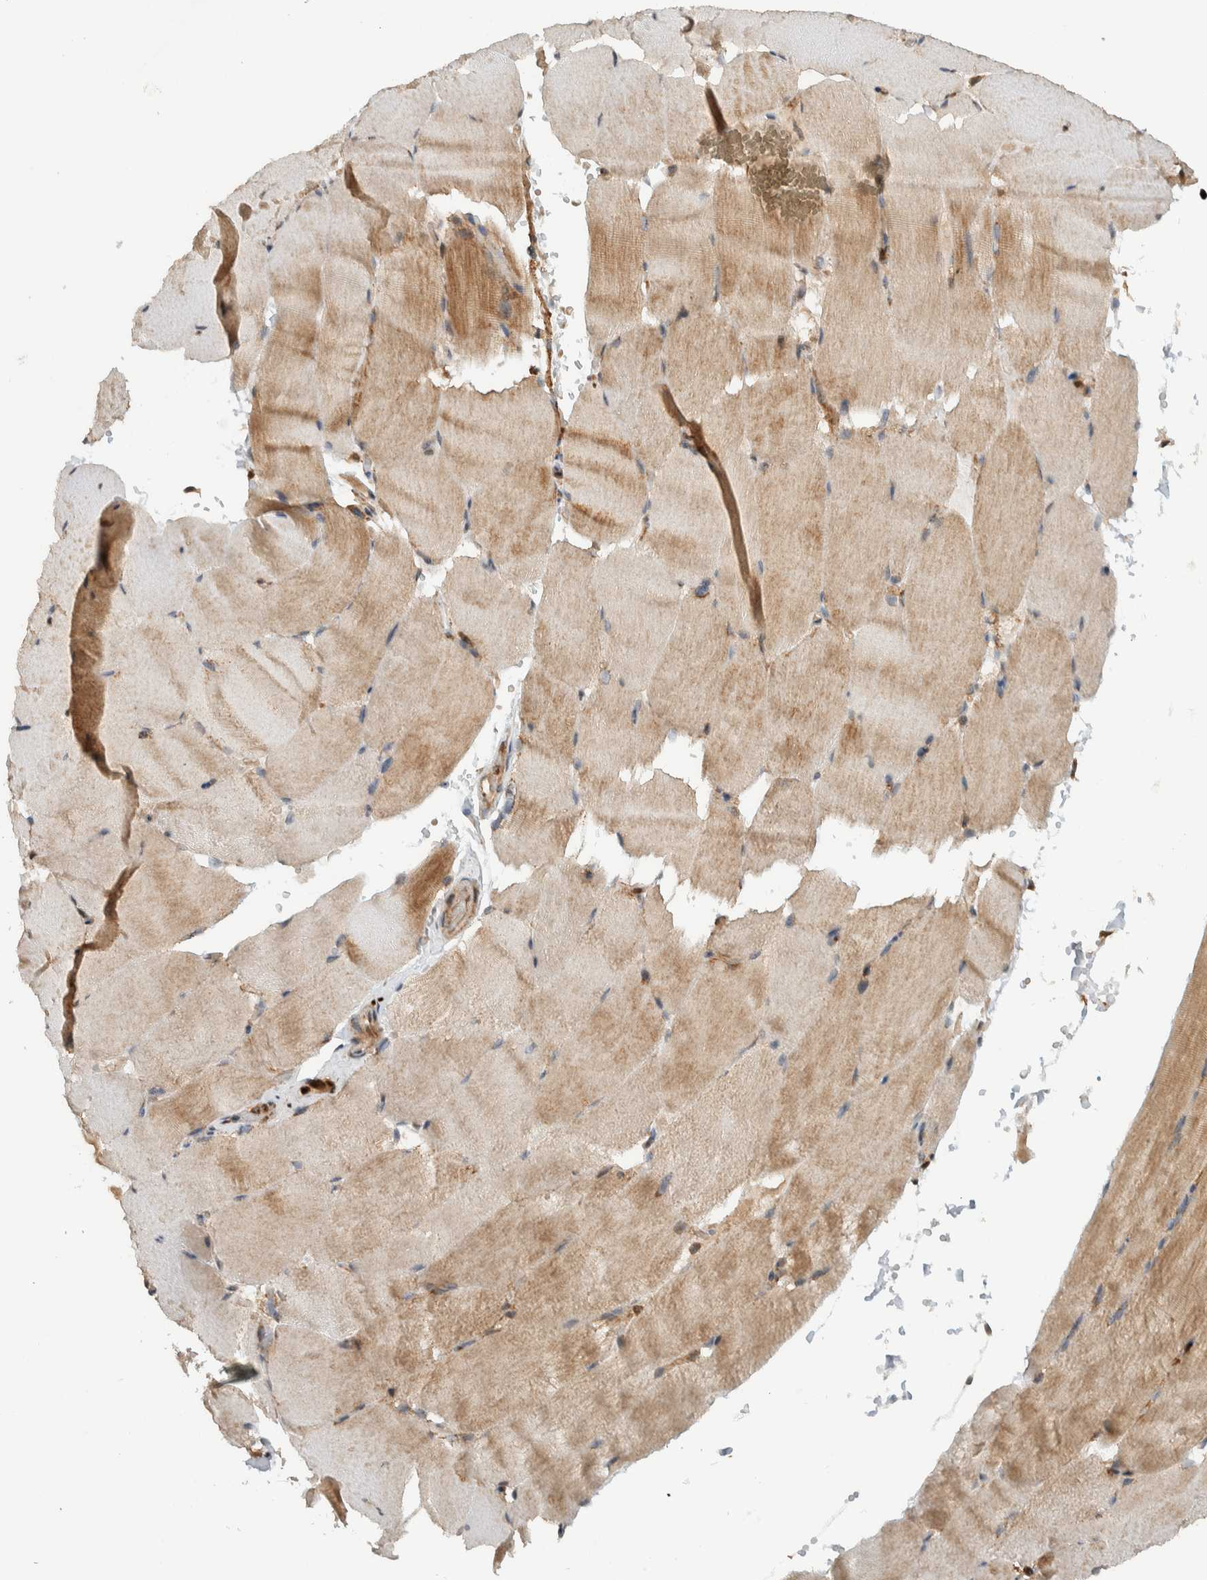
{"staining": {"intensity": "moderate", "quantity": ">75%", "location": "cytoplasmic/membranous"}, "tissue": "skeletal muscle", "cell_type": "Myocytes", "image_type": "normal", "snomed": [{"axis": "morphology", "description": "Normal tissue, NOS"}, {"axis": "topography", "description": "Skeletal muscle"}, {"axis": "topography", "description": "Parathyroid gland"}], "caption": "Protein expression analysis of normal skeletal muscle displays moderate cytoplasmic/membranous staining in approximately >75% of myocytes. (IHC, brightfield microscopy, high magnification).", "gene": "VPS53", "patient": {"sex": "female", "age": 37}}